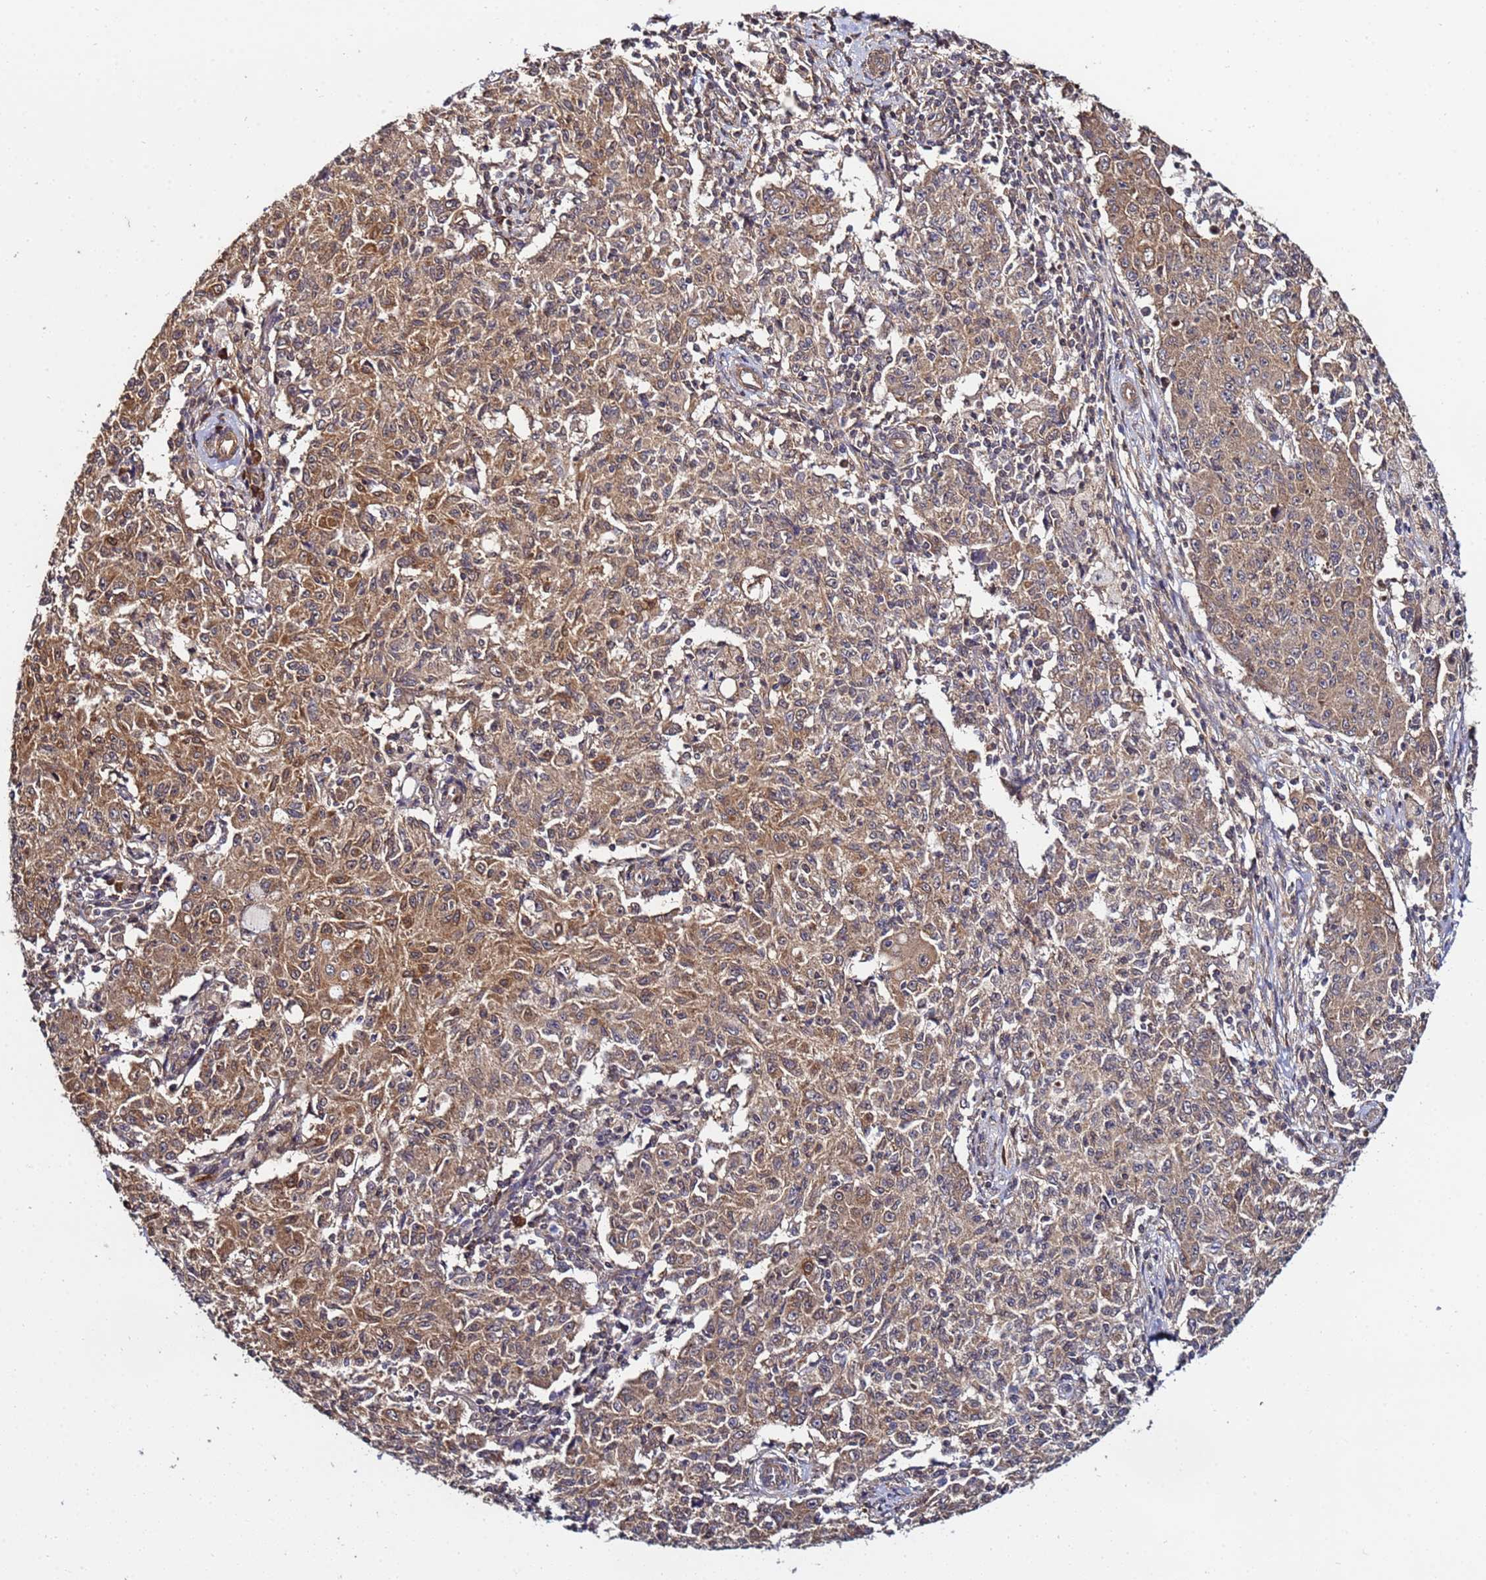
{"staining": {"intensity": "moderate", "quantity": ">75%", "location": "cytoplasmic/membranous"}, "tissue": "ovarian cancer", "cell_type": "Tumor cells", "image_type": "cancer", "snomed": [{"axis": "morphology", "description": "Carcinoma, endometroid"}, {"axis": "topography", "description": "Ovary"}], "caption": "This micrograph exhibits immunohistochemistry (IHC) staining of ovarian cancer, with medium moderate cytoplasmic/membranous positivity in approximately >75% of tumor cells.", "gene": "NAXE", "patient": {"sex": "female", "age": 42}}